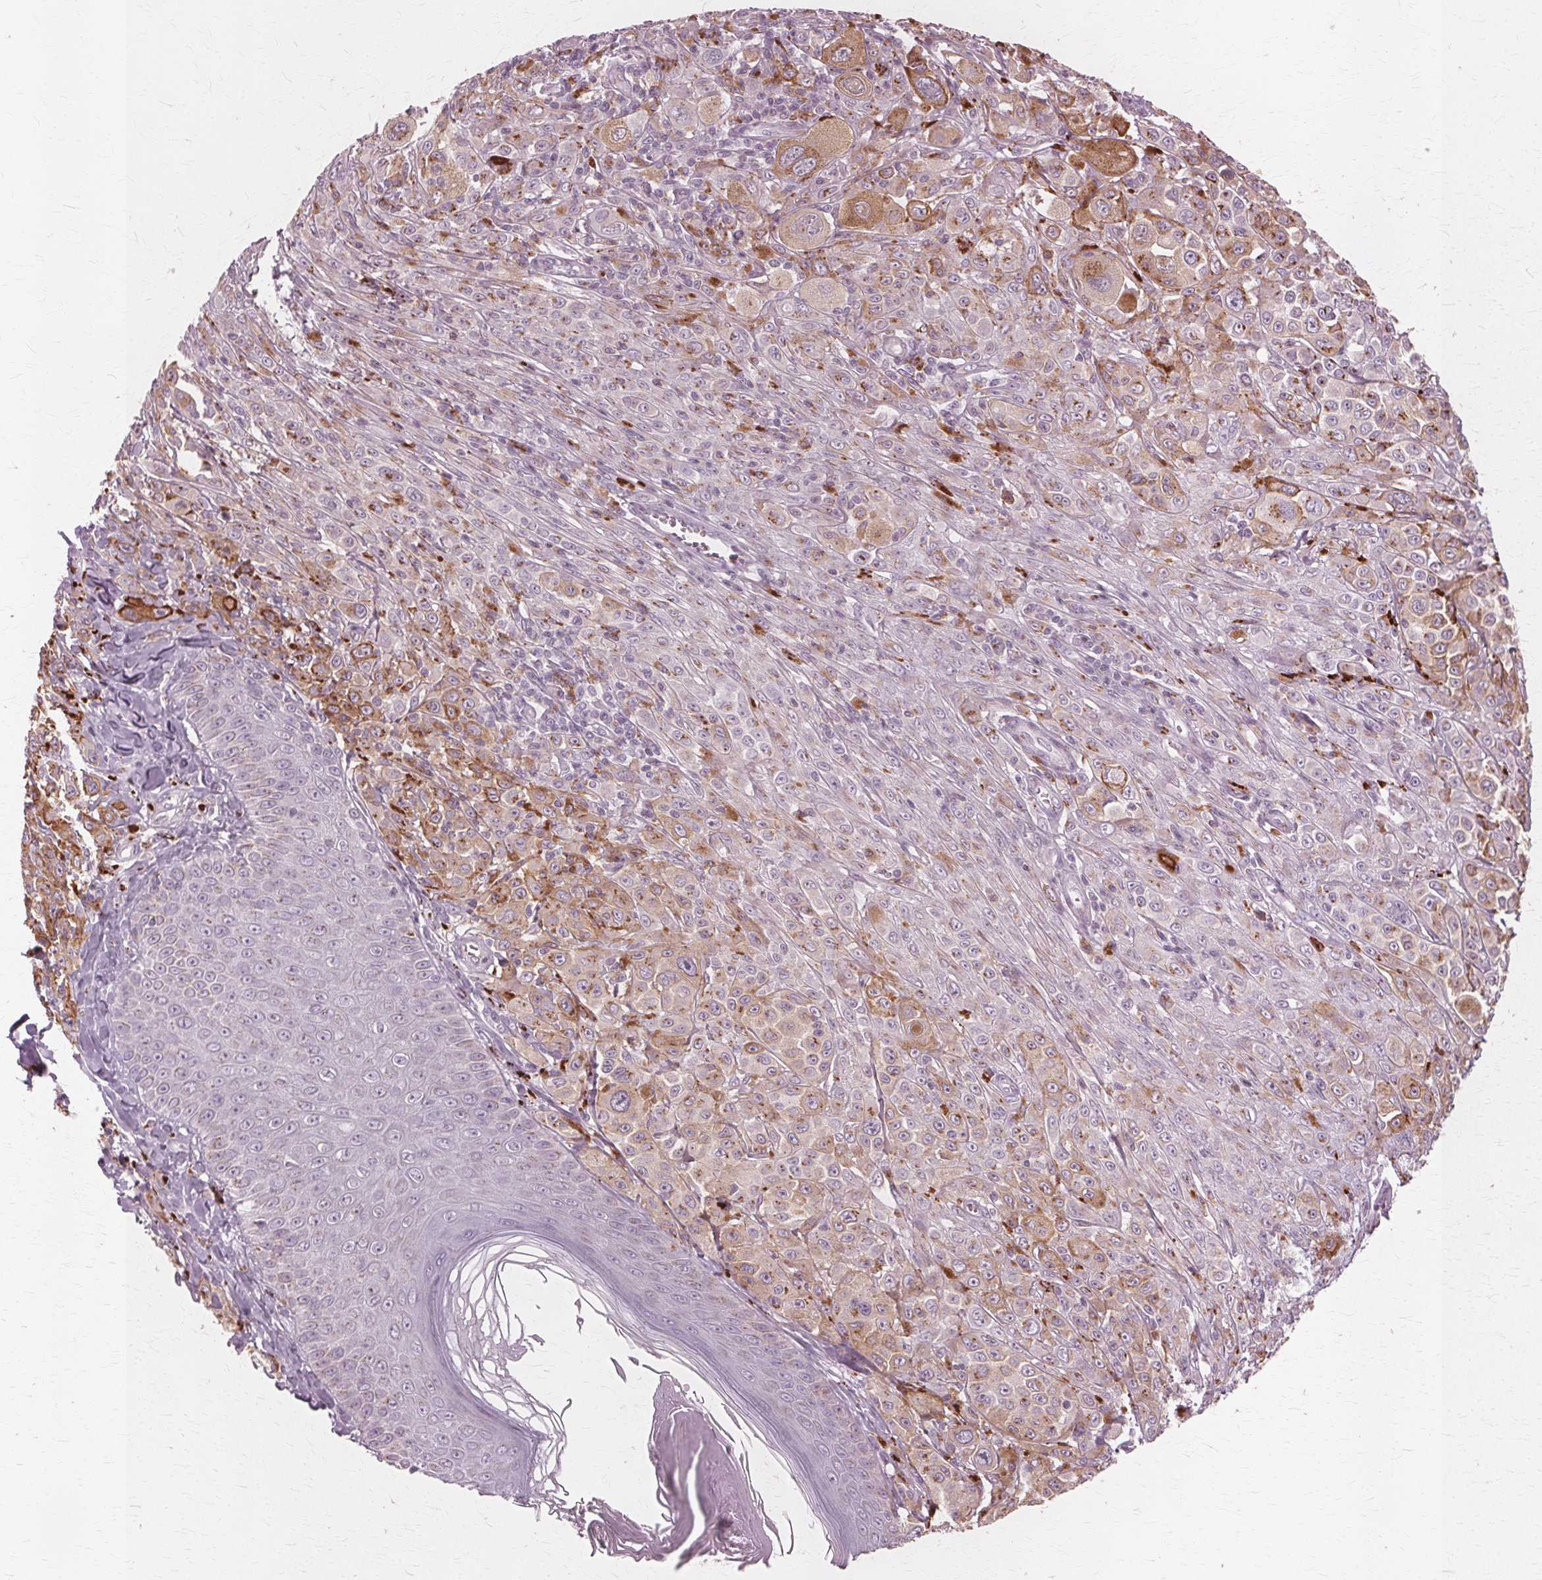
{"staining": {"intensity": "moderate", "quantity": "25%-75%", "location": "cytoplasmic/membranous"}, "tissue": "melanoma", "cell_type": "Tumor cells", "image_type": "cancer", "snomed": [{"axis": "morphology", "description": "Malignant melanoma, NOS"}, {"axis": "topography", "description": "Skin"}], "caption": "Protein staining of melanoma tissue displays moderate cytoplasmic/membranous positivity in about 25%-75% of tumor cells.", "gene": "DNASE2", "patient": {"sex": "male", "age": 67}}